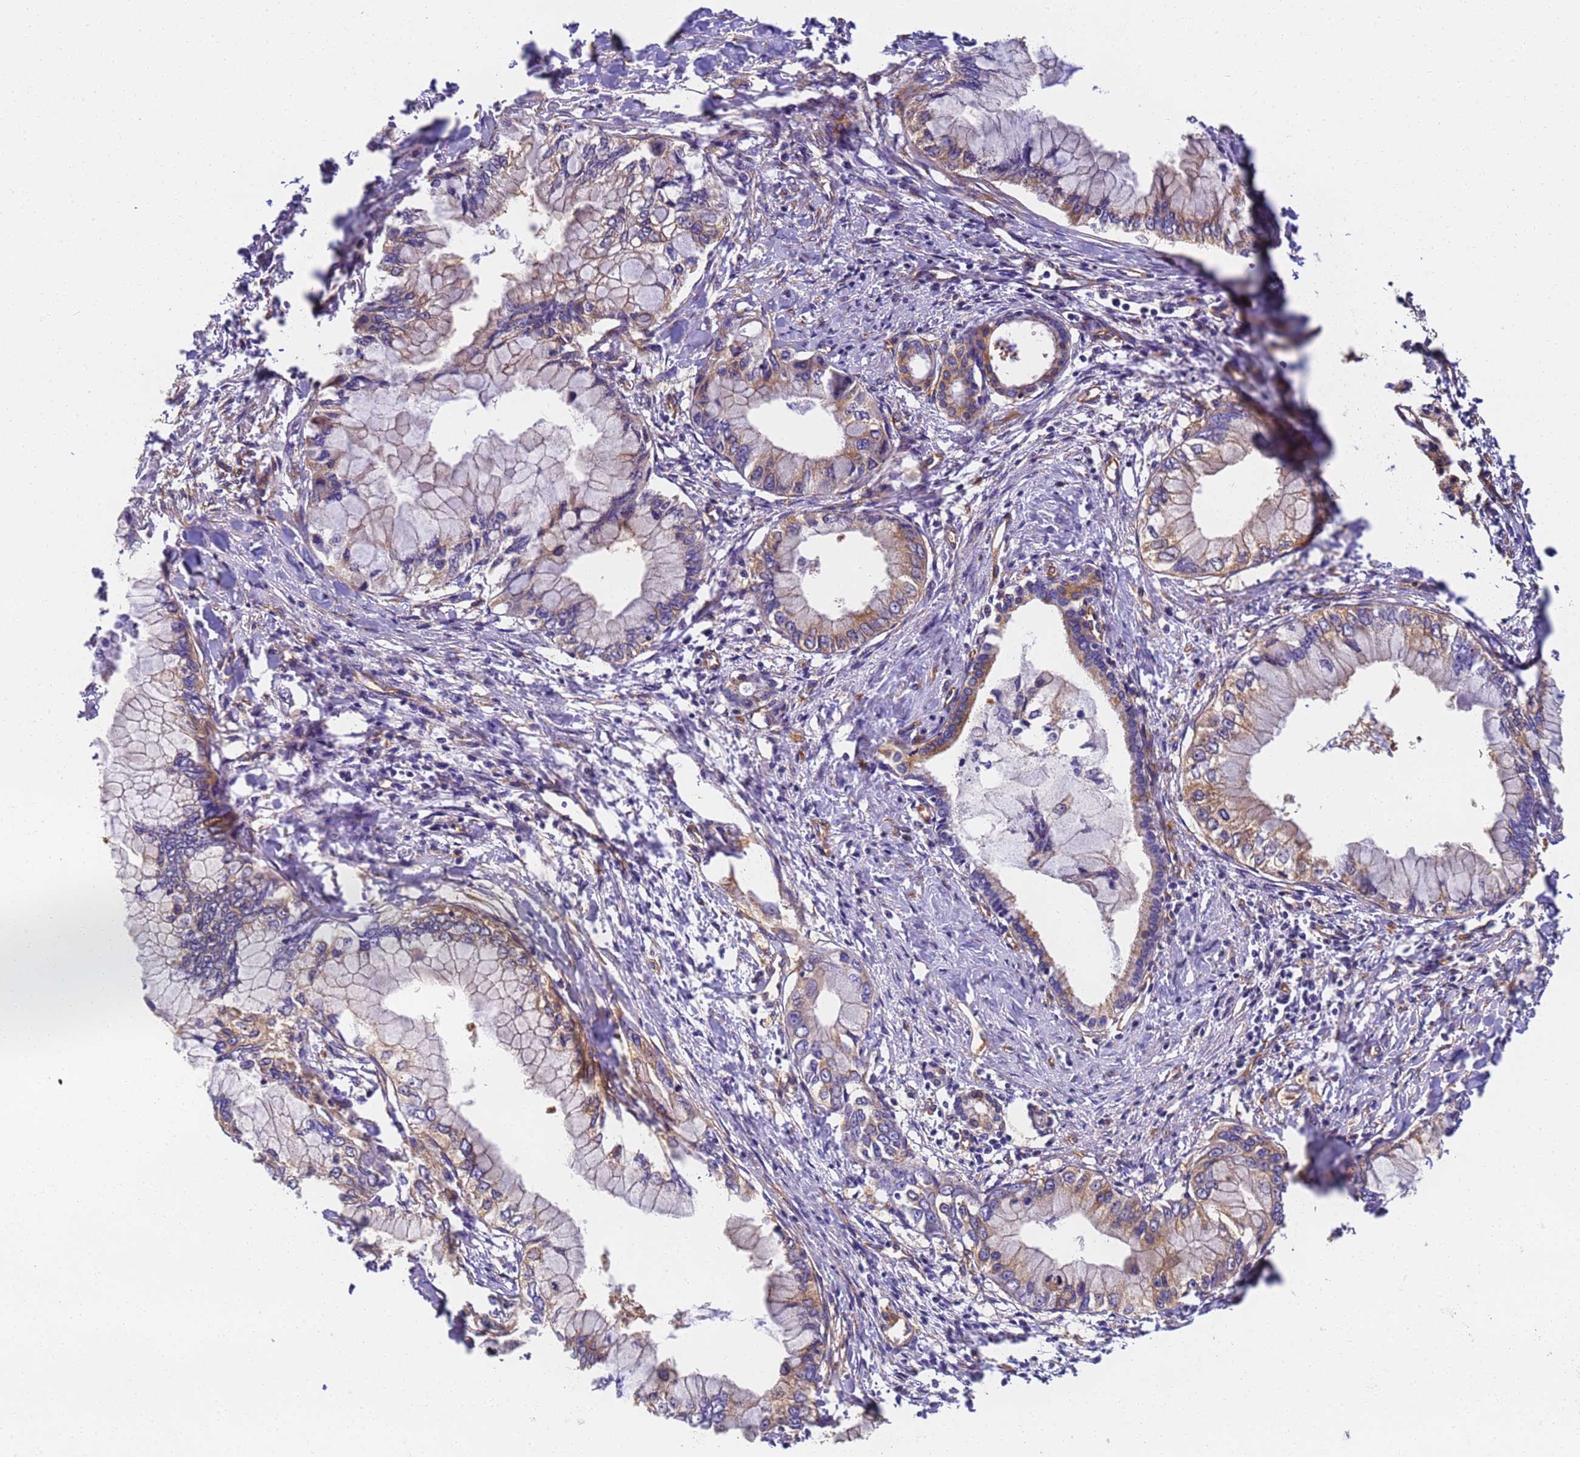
{"staining": {"intensity": "moderate", "quantity": "25%-75%", "location": "cytoplasmic/membranous"}, "tissue": "pancreatic cancer", "cell_type": "Tumor cells", "image_type": "cancer", "snomed": [{"axis": "morphology", "description": "Adenocarcinoma, NOS"}, {"axis": "topography", "description": "Pancreas"}], "caption": "Protein staining of pancreatic adenocarcinoma tissue exhibits moderate cytoplasmic/membranous positivity in about 25%-75% of tumor cells. Immunohistochemistry (ihc) stains the protein in brown and the nuclei are stained blue.", "gene": "DYNC1I2", "patient": {"sex": "male", "age": 48}}